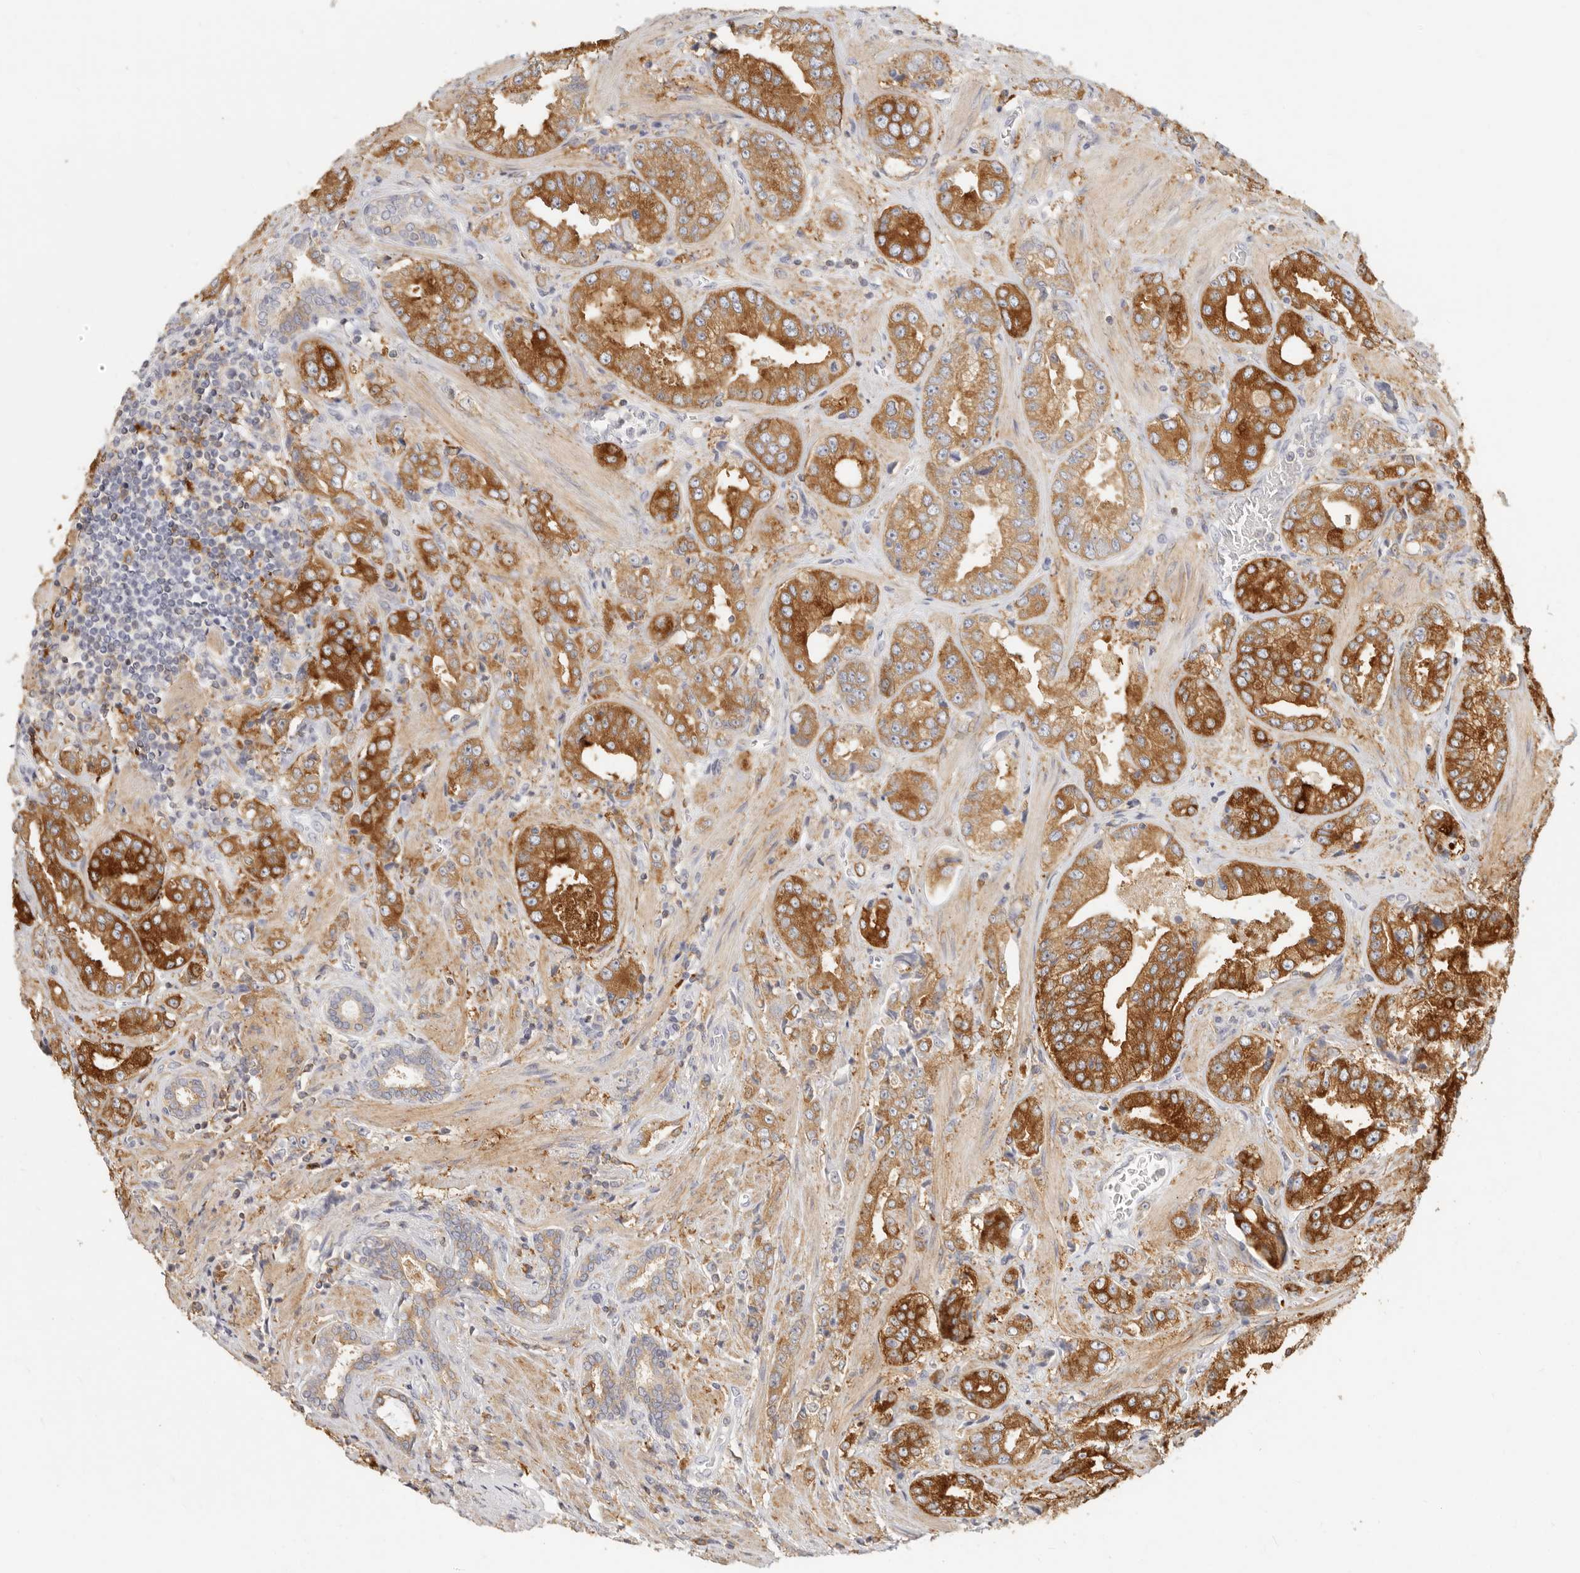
{"staining": {"intensity": "strong", "quantity": ">75%", "location": "cytoplasmic/membranous"}, "tissue": "prostate cancer", "cell_type": "Tumor cells", "image_type": "cancer", "snomed": [{"axis": "morphology", "description": "Adenocarcinoma, High grade"}, {"axis": "topography", "description": "Prostate"}], "caption": "Protein staining of prostate adenocarcinoma (high-grade) tissue demonstrates strong cytoplasmic/membranous staining in about >75% of tumor cells. The staining was performed using DAB (3,3'-diaminobenzidine), with brown indicating positive protein expression. Nuclei are stained blue with hematoxylin.", "gene": "NIBAN1", "patient": {"sex": "male", "age": 61}}